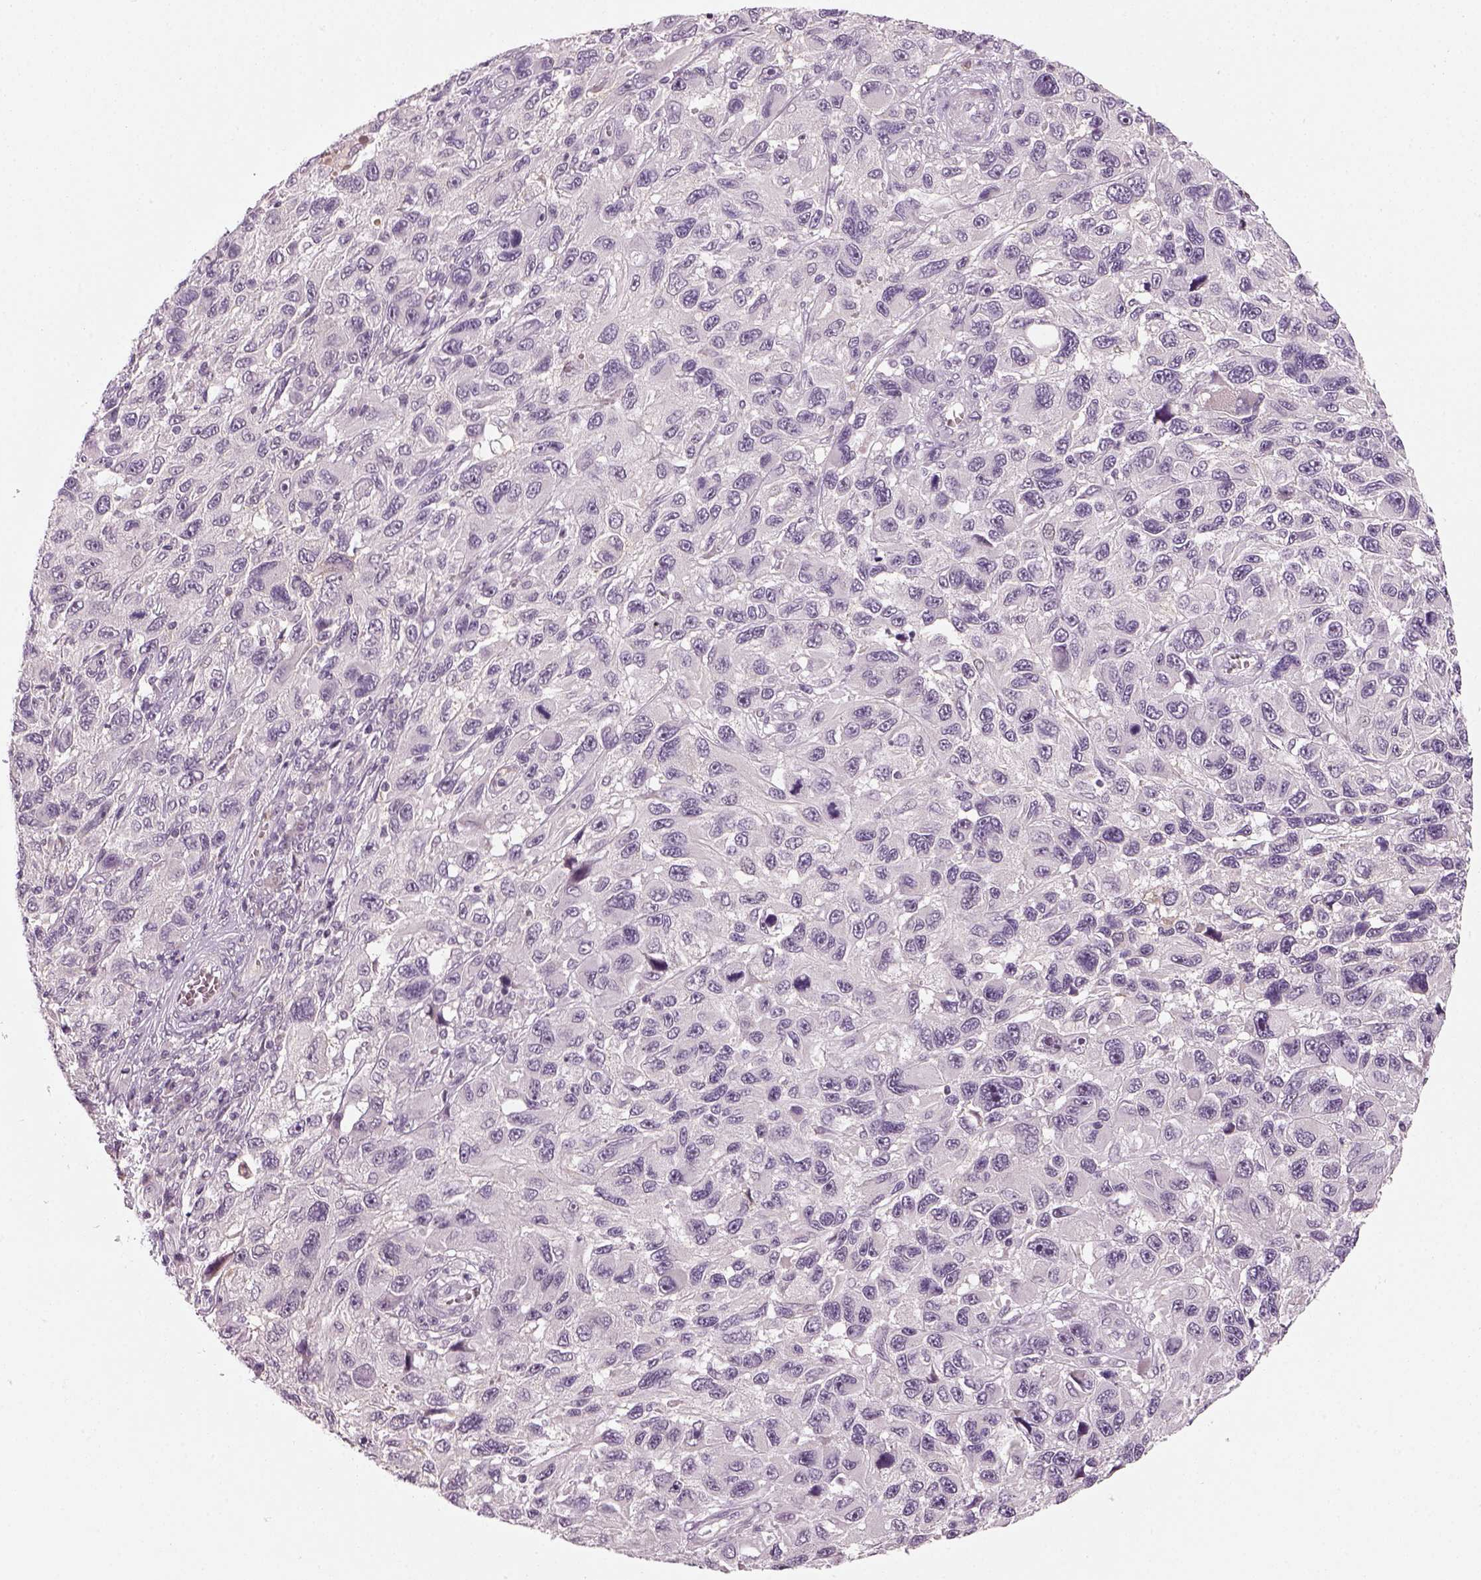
{"staining": {"intensity": "negative", "quantity": "none", "location": "none"}, "tissue": "melanoma", "cell_type": "Tumor cells", "image_type": "cancer", "snomed": [{"axis": "morphology", "description": "Malignant melanoma, NOS"}, {"axis": "topography", "description": "Skin"}], "caption": "Histopathology image shows no significant protein staining in tumor cells of malignant melanoma.", "gene": "GDNF", "patient": {"sex": "male", "age": 53}}